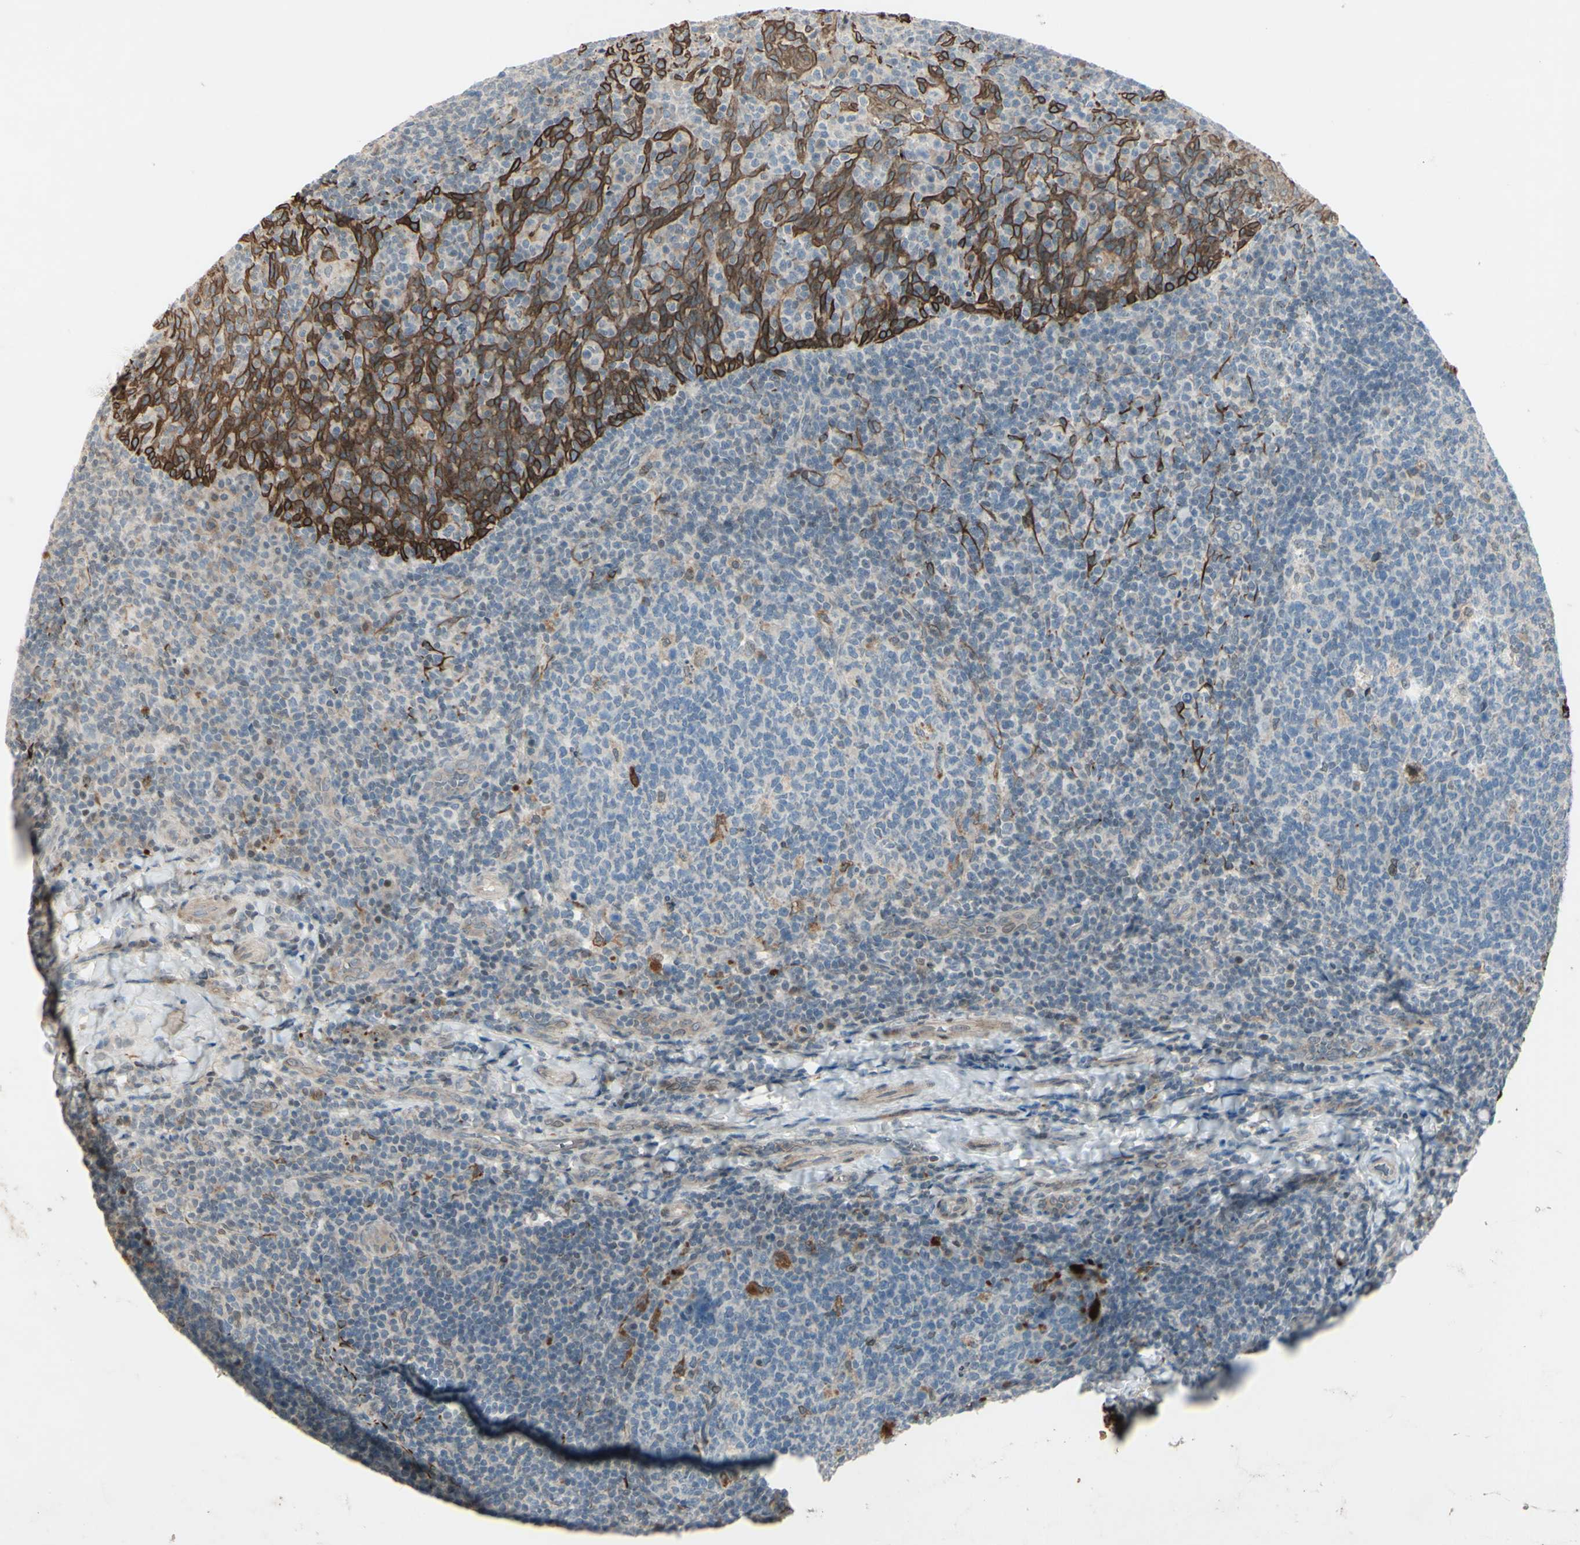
{"staining": {"intensity": "negative", "quantity": "none", "location": "none"}, "tissue": "tonsil", "cell_type": "Germinal center cells", "image_type": "normal", "snomed": [{"axis": "morphology", "description": "Normal tissue, NOS"}, {"axis": "topography", "description": "Tonsil"}], "caption": "The micrograph shows no staining of germinal center cells in benign tonsil. The staining was performed using DAB (3,3'-diaminobenzidine) to visualize the protein expression in brown, while the nuclei were stained in blue with hematoxylin (Magnification: 20x).", "gene": "FGFR2", "patient": {"sex": "male", "age": 17}}